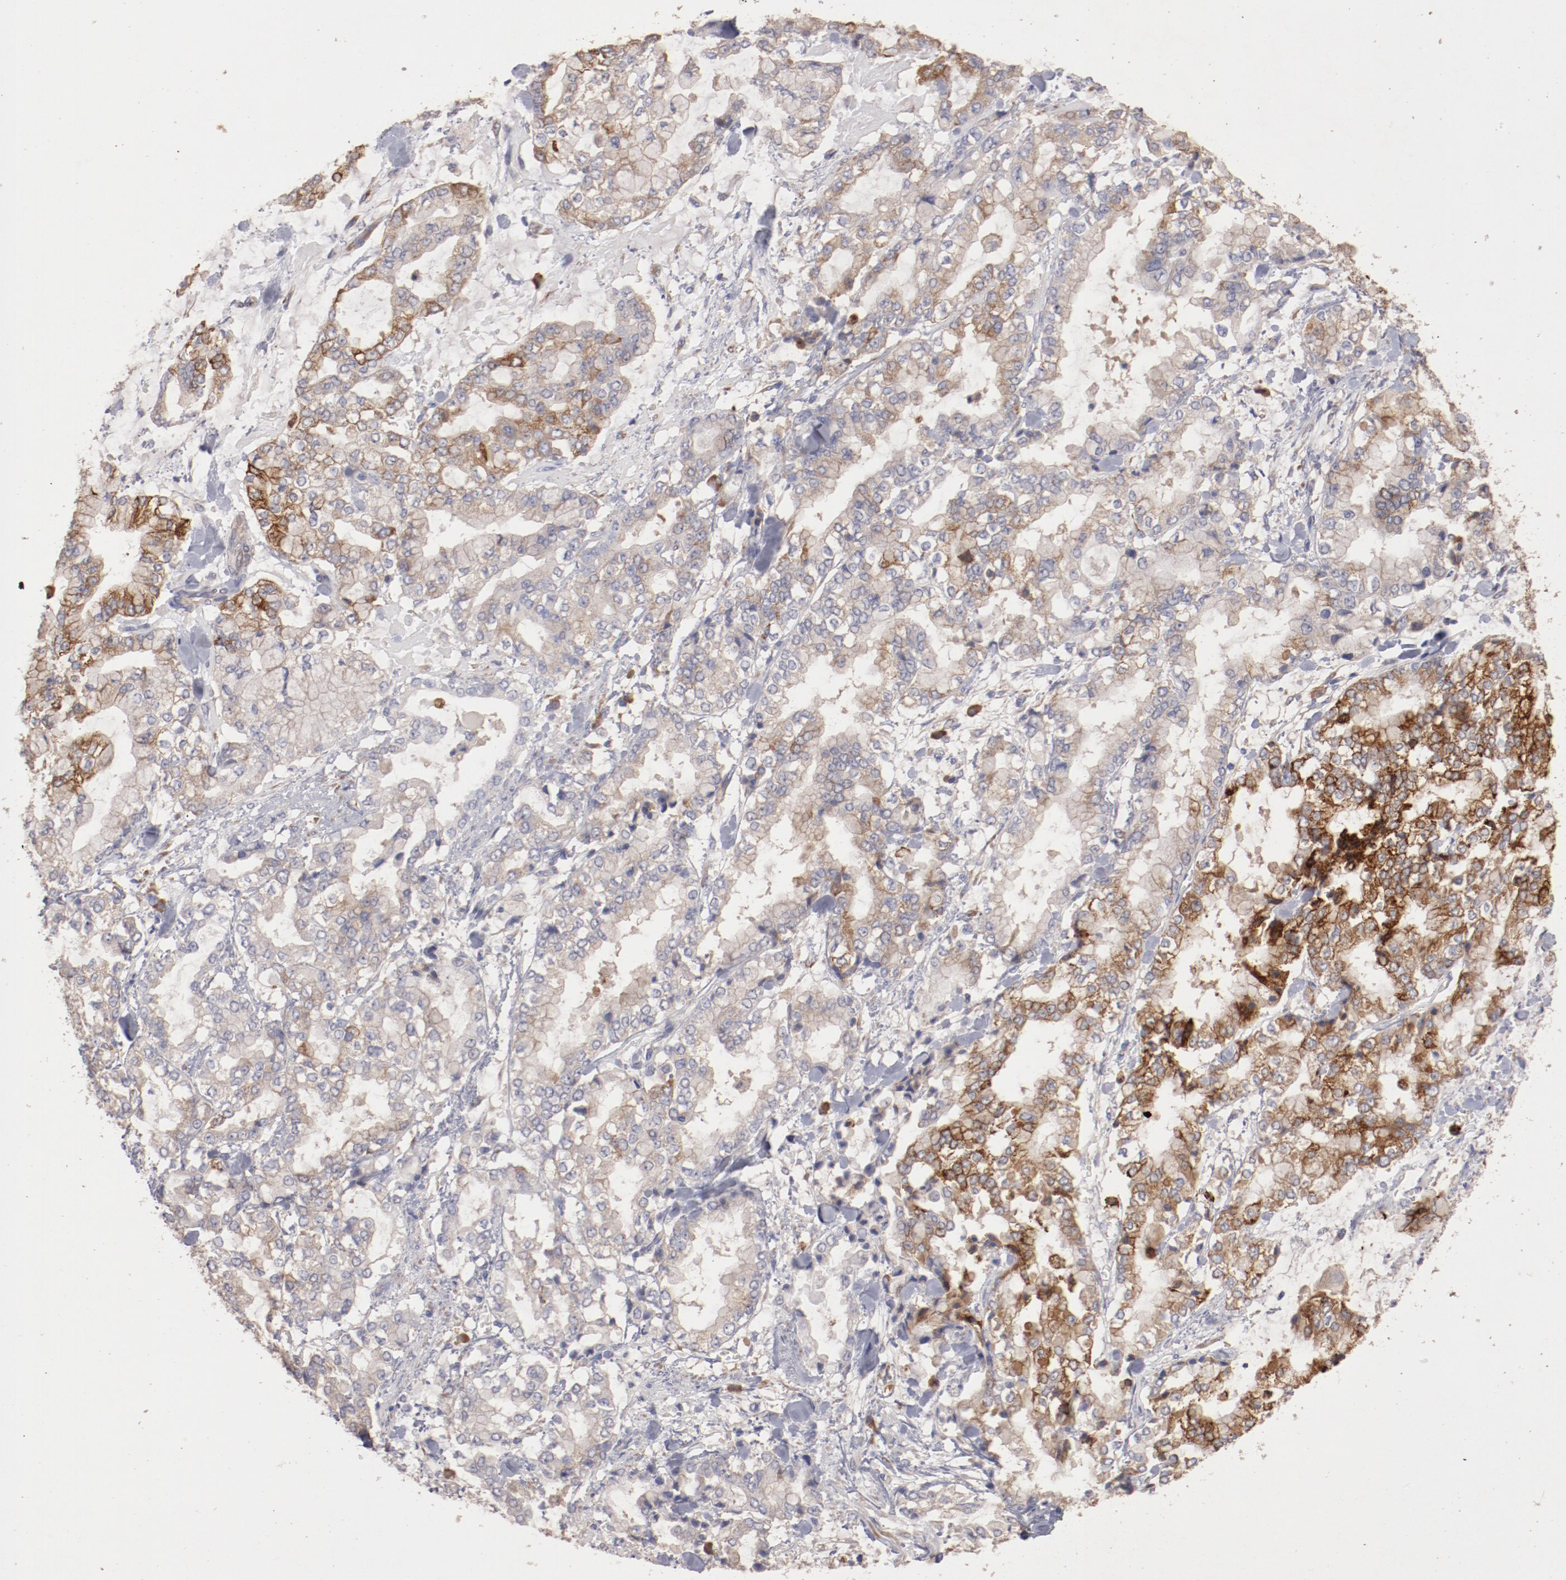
{"staining": {"intensity": "moderate", "quantity": "25%-75%", "location": "cytoplasmic/membranous"}, "tissue": "stomach cancer", "cell_type": "Tumor cells", "image_type": "cancer", "snomed": [{"axis": "morphology", "description": "Normal tissue, NOS"}, {"axis": "morphology", "description": "Adenocarcinoma, NOS"}, {"axis": "topography", "description": "Stomach, upper"}, {"axis": "topography", "description": "Stomach"}], "caption": "Immunohistochemistry (DAB) staining of human stomach cancer displays moderate cytoplasmic/membranous protein expression in approximately 25%-75% of tumor cells. The protein of interest is stained brown, and the nuclei are stained in blue (DAB IHC with brightfield microscopy, high magnification).", "gene": "ENTPD5", "patient": {"sex": "male", "age": 76}}